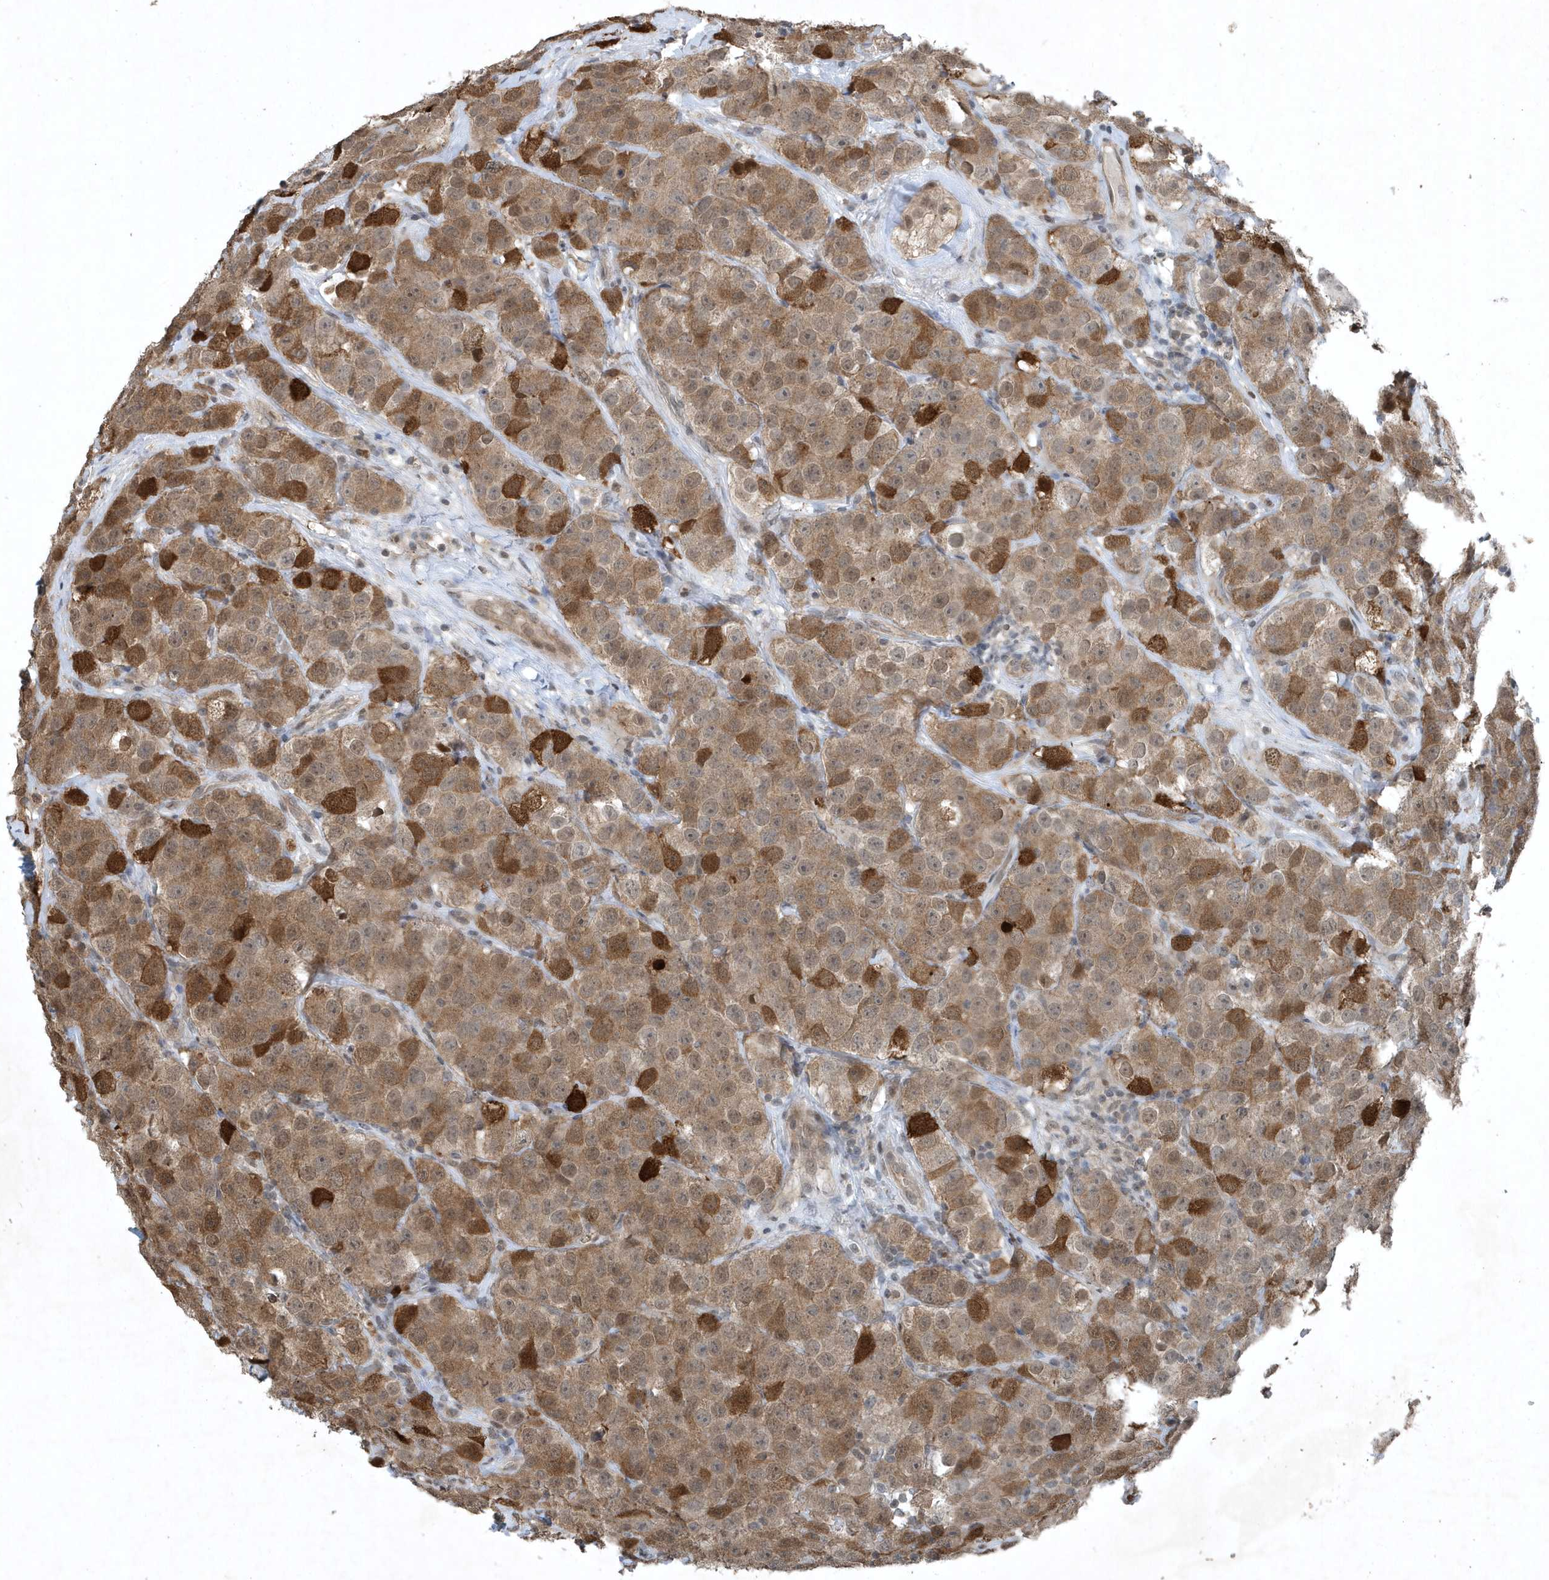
{"staining": {"intensity": "moderate", "quantity": ">75%", "location": "cytoplasmic/membranous,nuclear"}, "tissue": "testis cancer", "cell_type": "Tumor cells", "image_type": "cancer", "snomed": [{"axis": "morphology", "description": "Seminoma, NOS"}, {"axis": "topography", "description": "Testis"}], "caption": "Immunohistochemistry (IHC) (DAB (3,3'-diaminobenzidine)) staining of seminoma (testis) displays moderate cytoplasmic/membranous and nuclear protein positivity in about >75% of tumor cells. Immunohistochemistry (IHC) stains the protein in brown and the nuclei are stained blue.", "gene": "HSPA1A", "patient": {"sex": "male", "age": 28}}